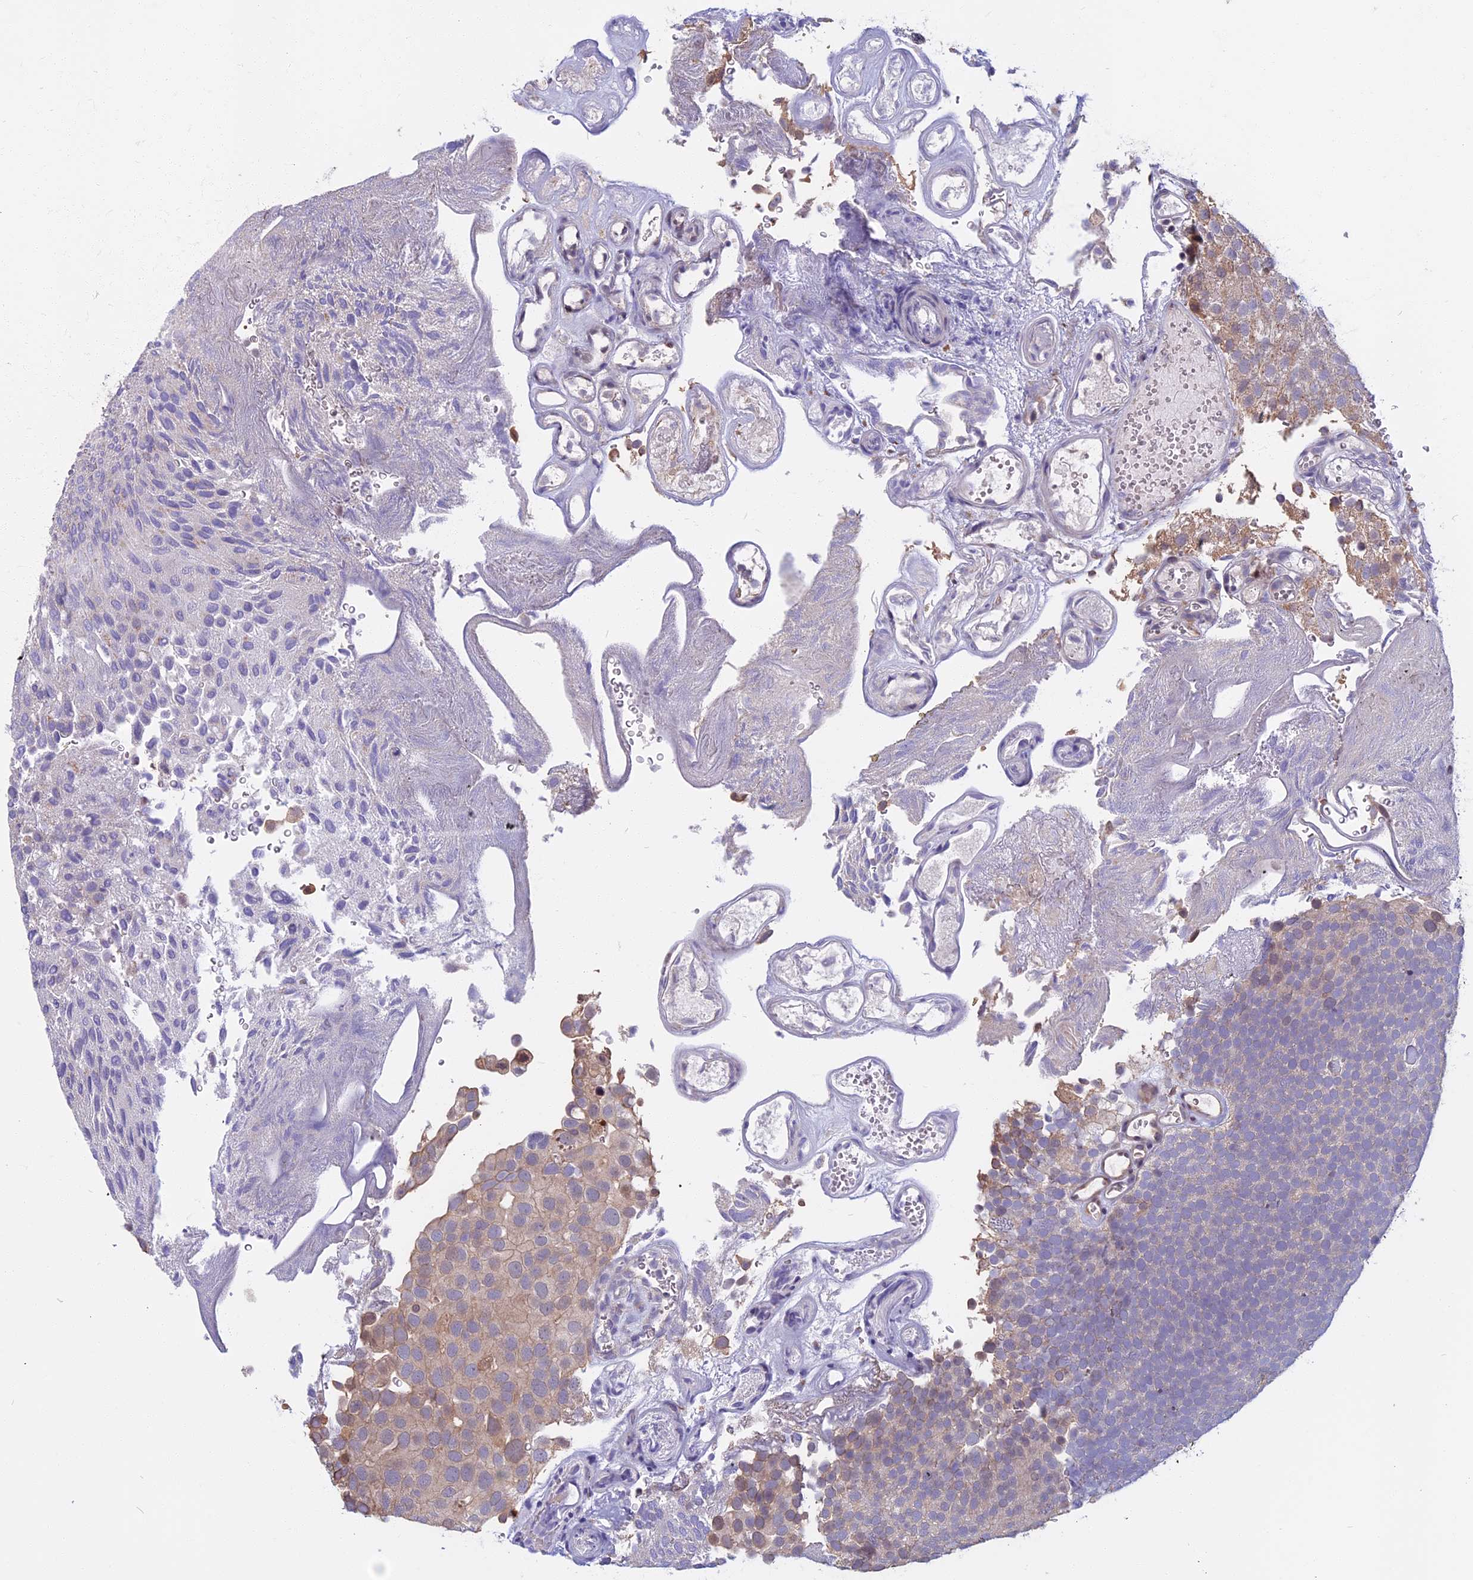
{"staining": {"intensity": "moderate", "quantity": "<25%", "location": "cytoplasmic/membranous,nuclear"}, "tissue": "urothelial cancer", "cell_type": "Tumor cells", "image_type": "cancer", "snomed": [{"axis": "morphology", "description": "Urothelial carcinoma, Low grade"}, {"axis": "topography", "description": "Urinary bladder"}], "caption": "The histopathology image shows a brown stain indicating the presence of a protein in the cytoplasmic/membranous and nuclear of tumor cells in urothelial carcinoma (low-grade).", "gene": "CCDC113", "patient": {"sex": "male", "age": 78}}